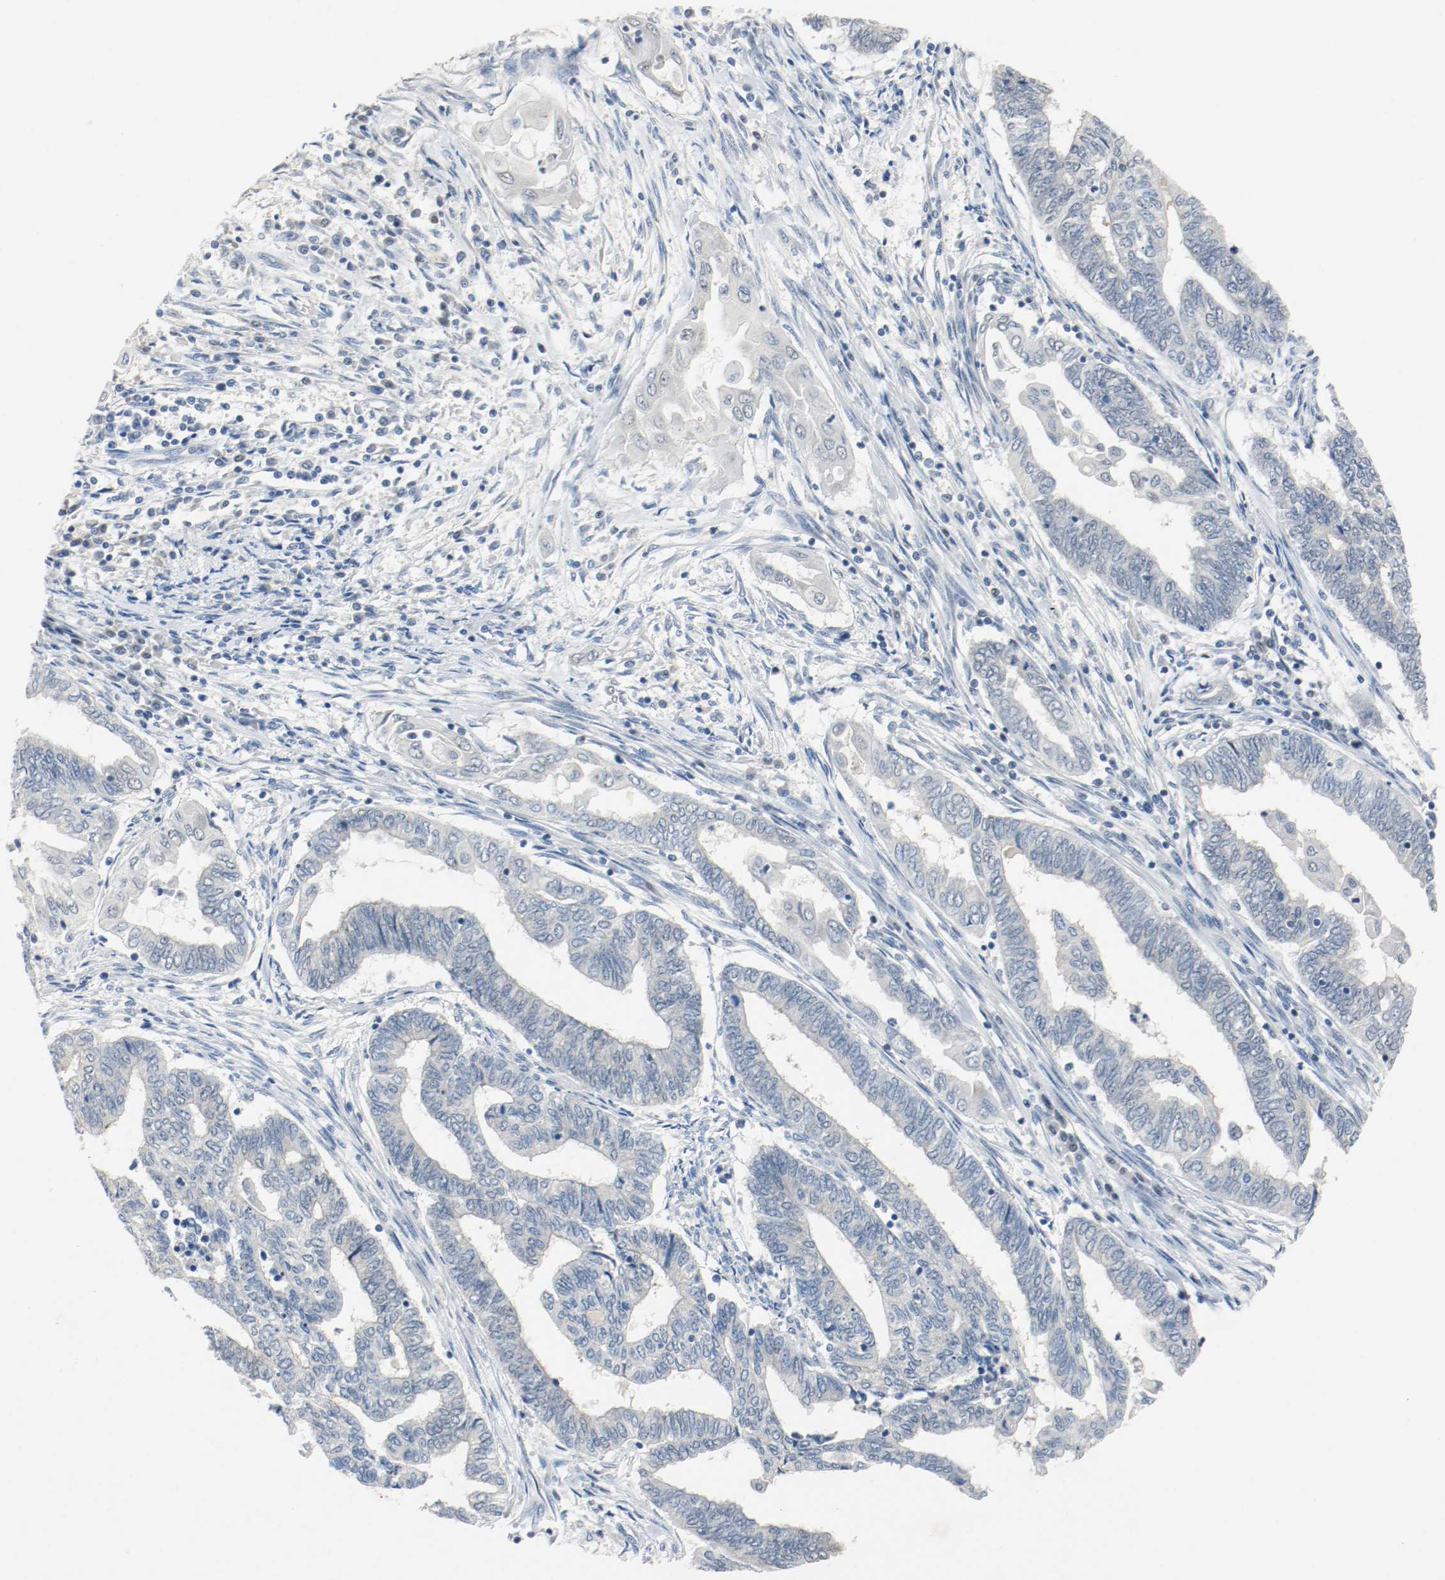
{"staining": {"intensity": "negative", "quantity": "none", "location": "none"}, "tissue": "endometrial cancer", "cell_type": "Tumor cells", "image_type": "cancer", "snomed": [{"axis": "morphology", "description": "Adenocarcinoma, NOS"}, {"axis": "topography", "description": "Uterus"}, {"axis": "topography", "description": "Endometrium"}], "caption": "A high-resolution photomicrograph shows immunohistochemistry (IHC) staining of endometrial adenocarcinoma, which shows no significant positivity in tumor cells.", "gene": "ASH1L", "patient": {"sex": "female", "age": 70}}